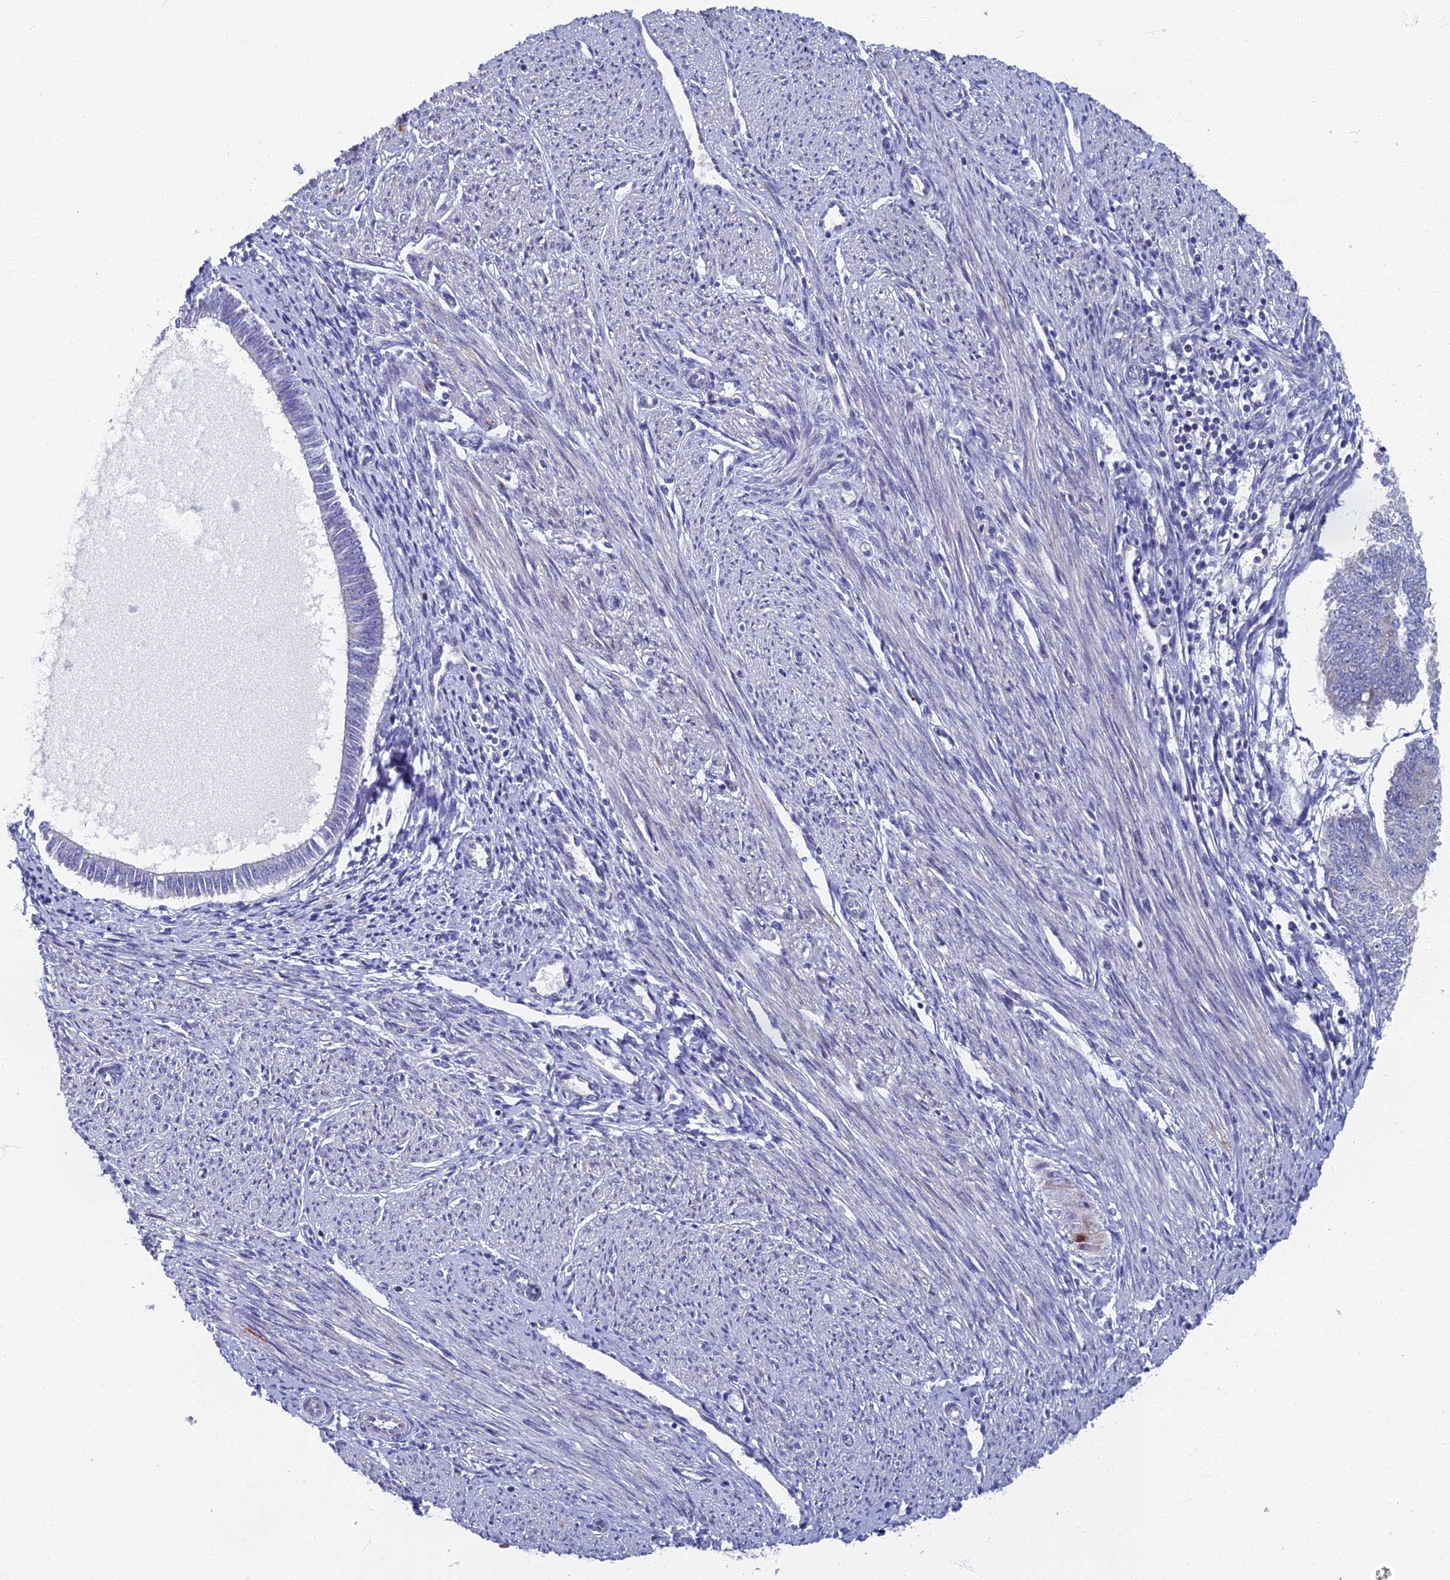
{"staining": {"intensity": "negative", "quantity": "none", "location": "none"}, "tissue": "endometrial cancer", "cell_type": "Tumor cells", "image_type": "cancer", "snomed": [{"axis": "morphology", "description": "Adenocarcinoma, NOS"}, {"axis": "topography", "description": "Endometrium"}], "caption": "An immunohistochemistry (IHC) image of endometrial cancer is shown. There is no staining in tumor cells of endometrial cancer.", "gene": "SPIN4", "patient": {"sex": "female", "age": 58}}